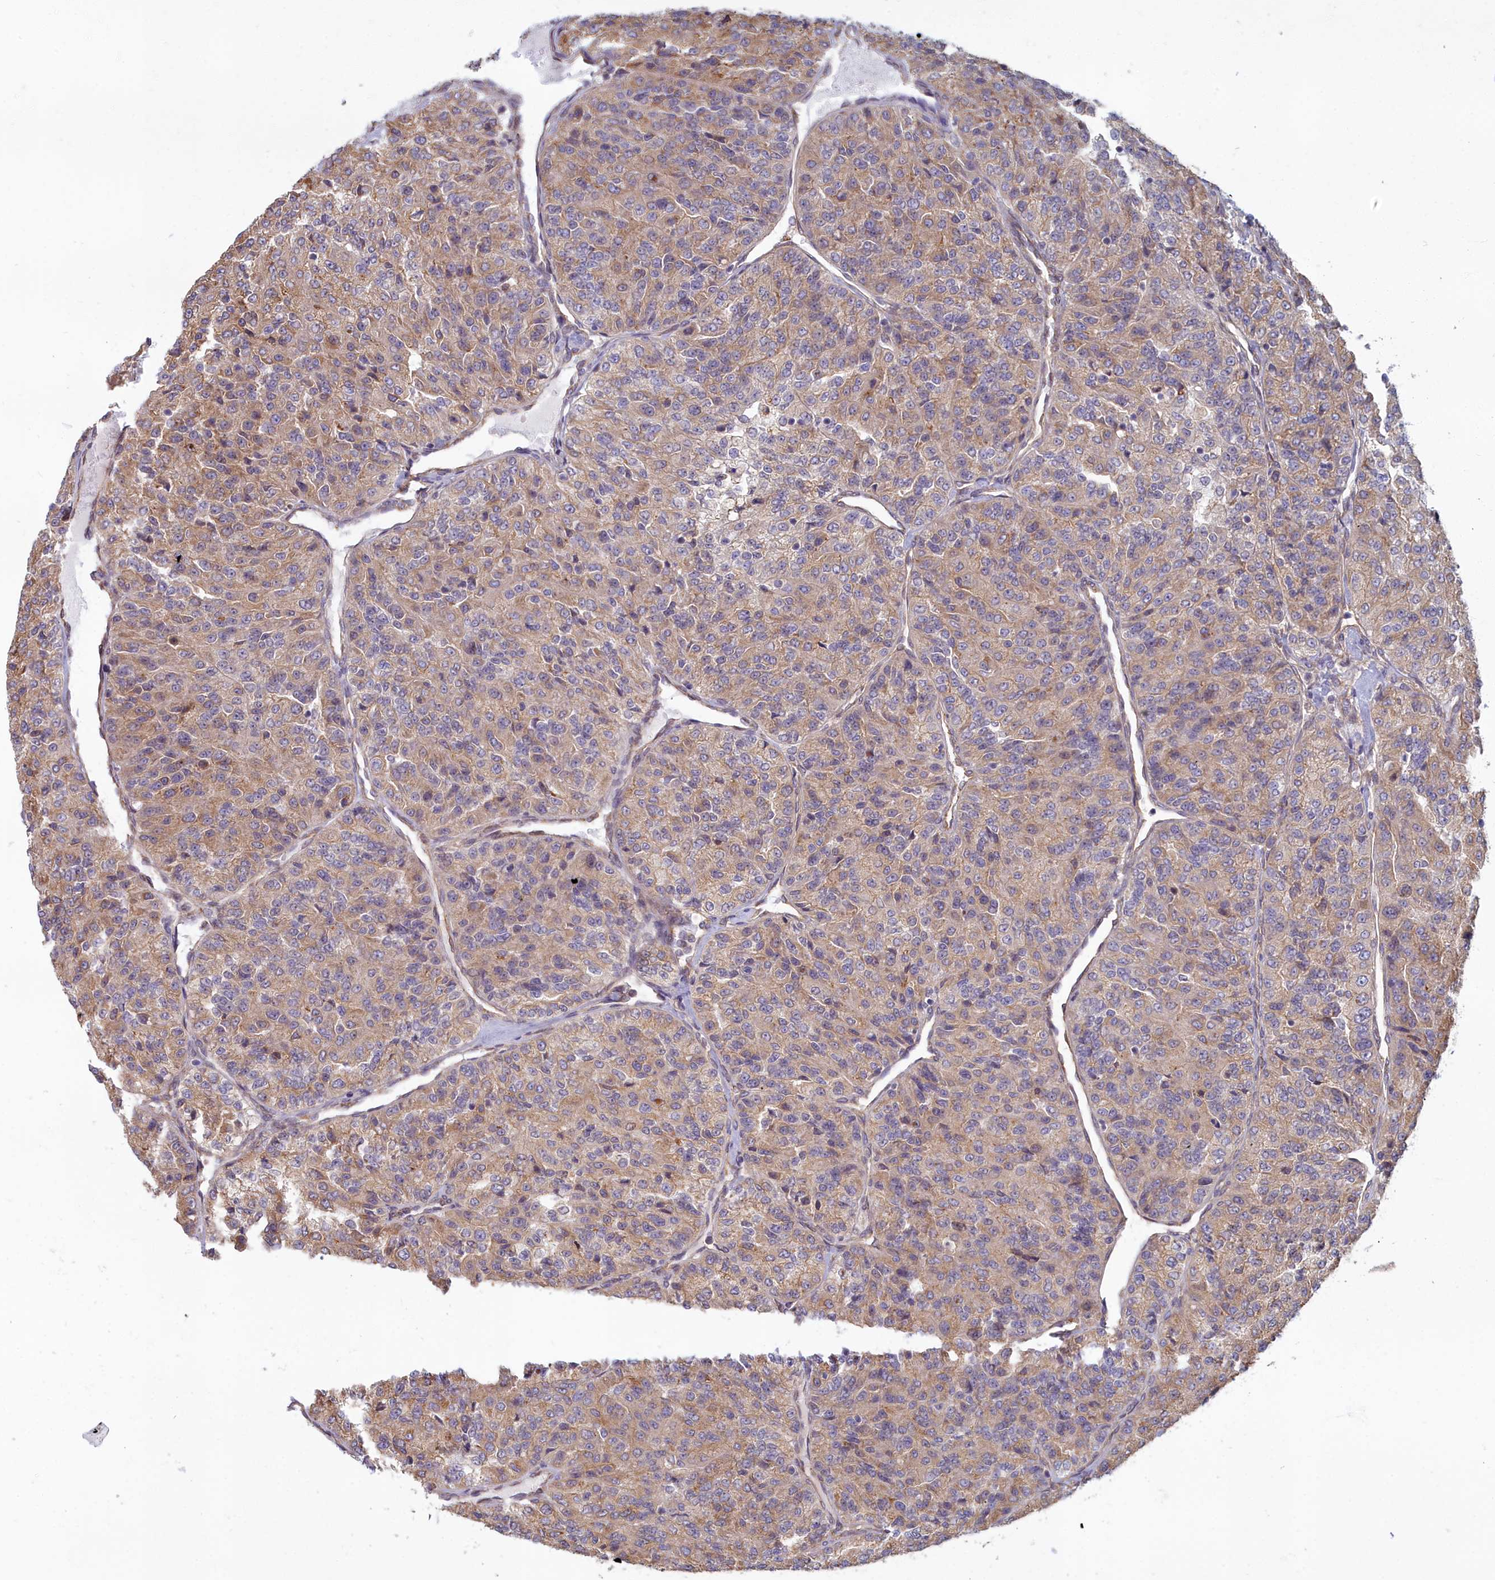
{"staining": {"intensity": "weak", "quantity": ">75%", "location": "cytoplasmic/membranous"}, "tissue": "renal cancer", "cell_type": "Tumor cells", "image_type": "cancer", "snomed": [{"axis": "morphology", "description": "Adenocarcinoma, NOS"}, {"axis": "topography", "description": "Kidney"}], "caption": "Weak cytoplasmic/membranous staining for a protein is identified in about >75% of tumor cells of renal cancer (adenocarcinoma) using immunohistochemistry (IHC).", "gene": "MAK16", "patient": {"sex": "female", "age": 63}}